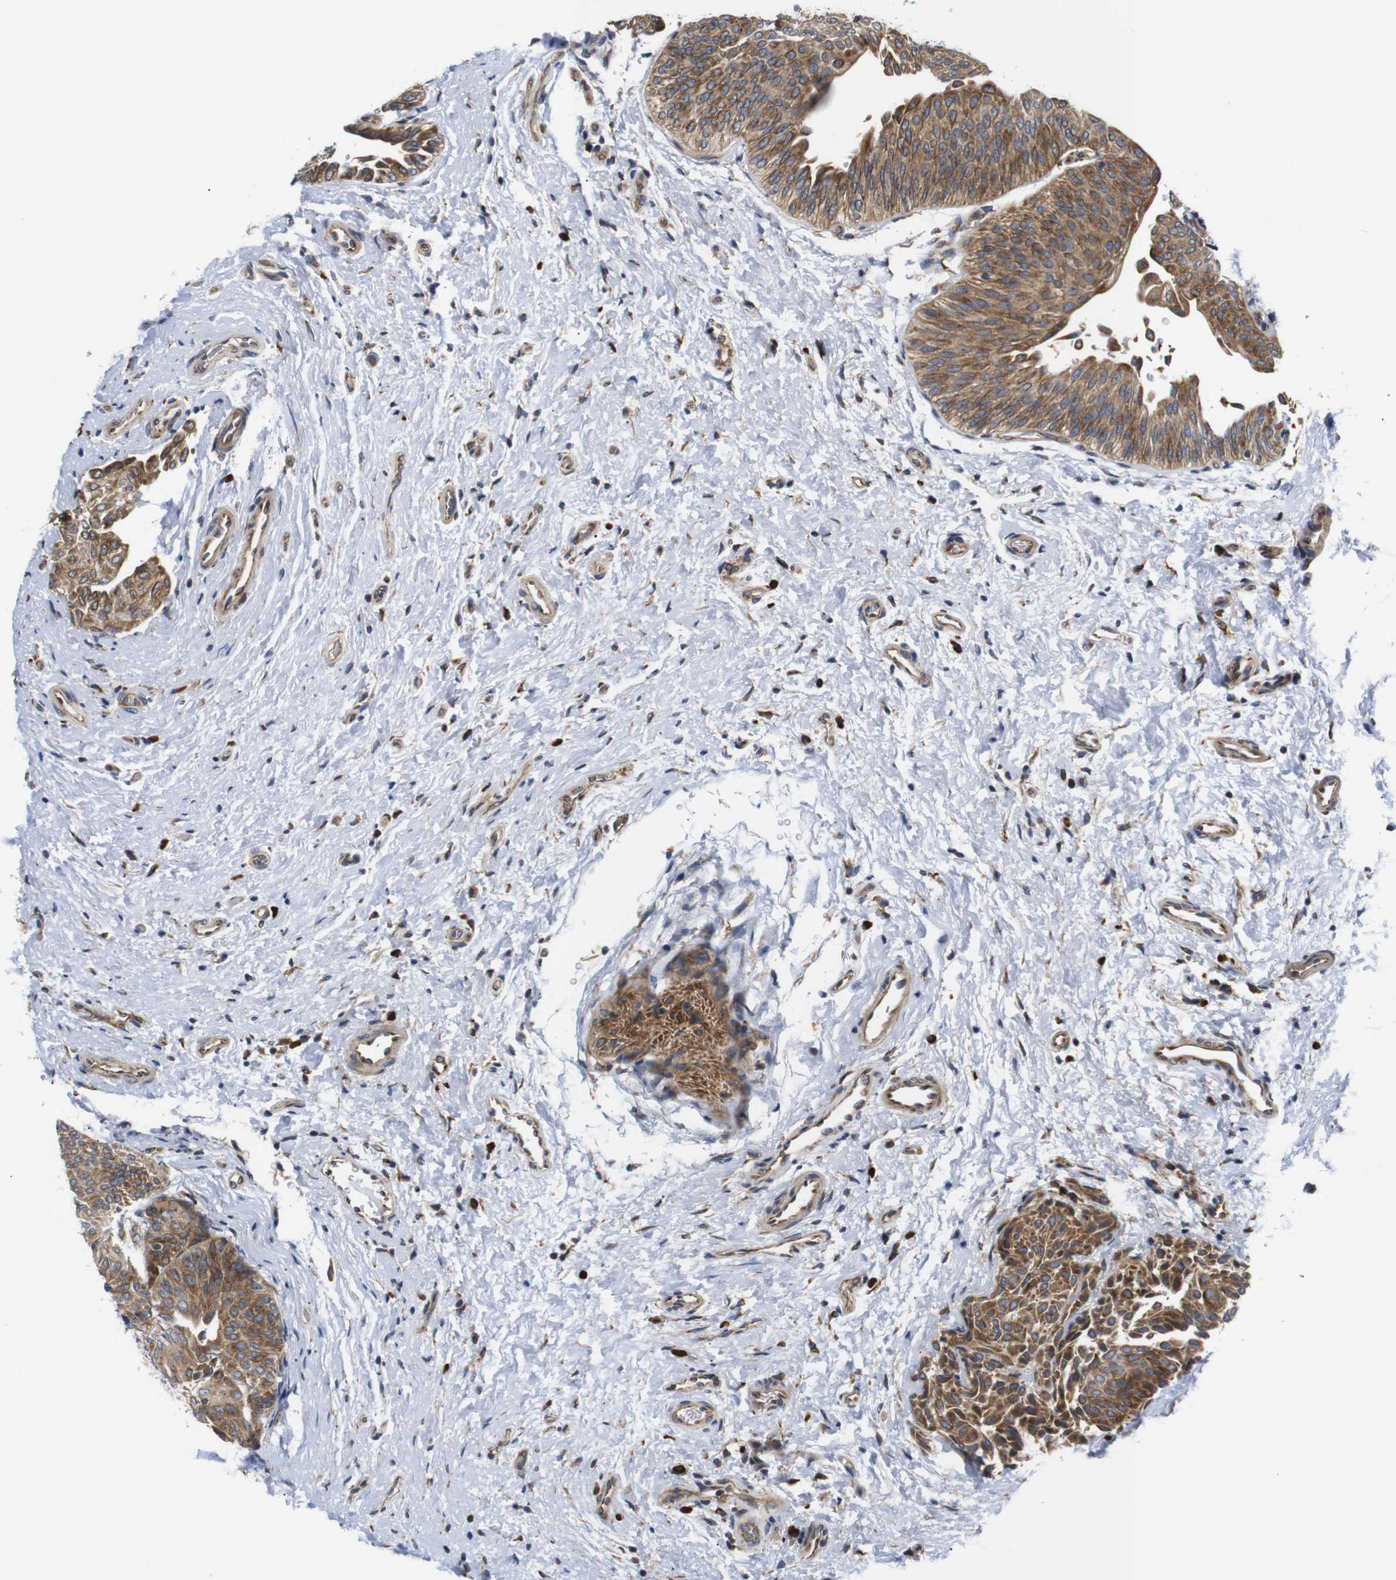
{"staining": {"intensity": "moderate", "quantity": ">75%", "location": "cytoplasmic/membranous"}, "tissue": "urothelial cancer", "cell_type": "Tumor cells", "image_type": "cancer", "snomed": [{"axis": "morphology", "description": "Urothelial carcinoma, Low grade"}, {"axis": "topography", "description": "Urinary bladder"}], "caption": "Urothelial carcinoma (low-grade) stained with DAB IHC exhibits medium levels of moderate cytoplasmic/membranous staining in about >75% of tumor cells.", "gene": "KANK4", "patient": {"sex": "female", "age": 60}}